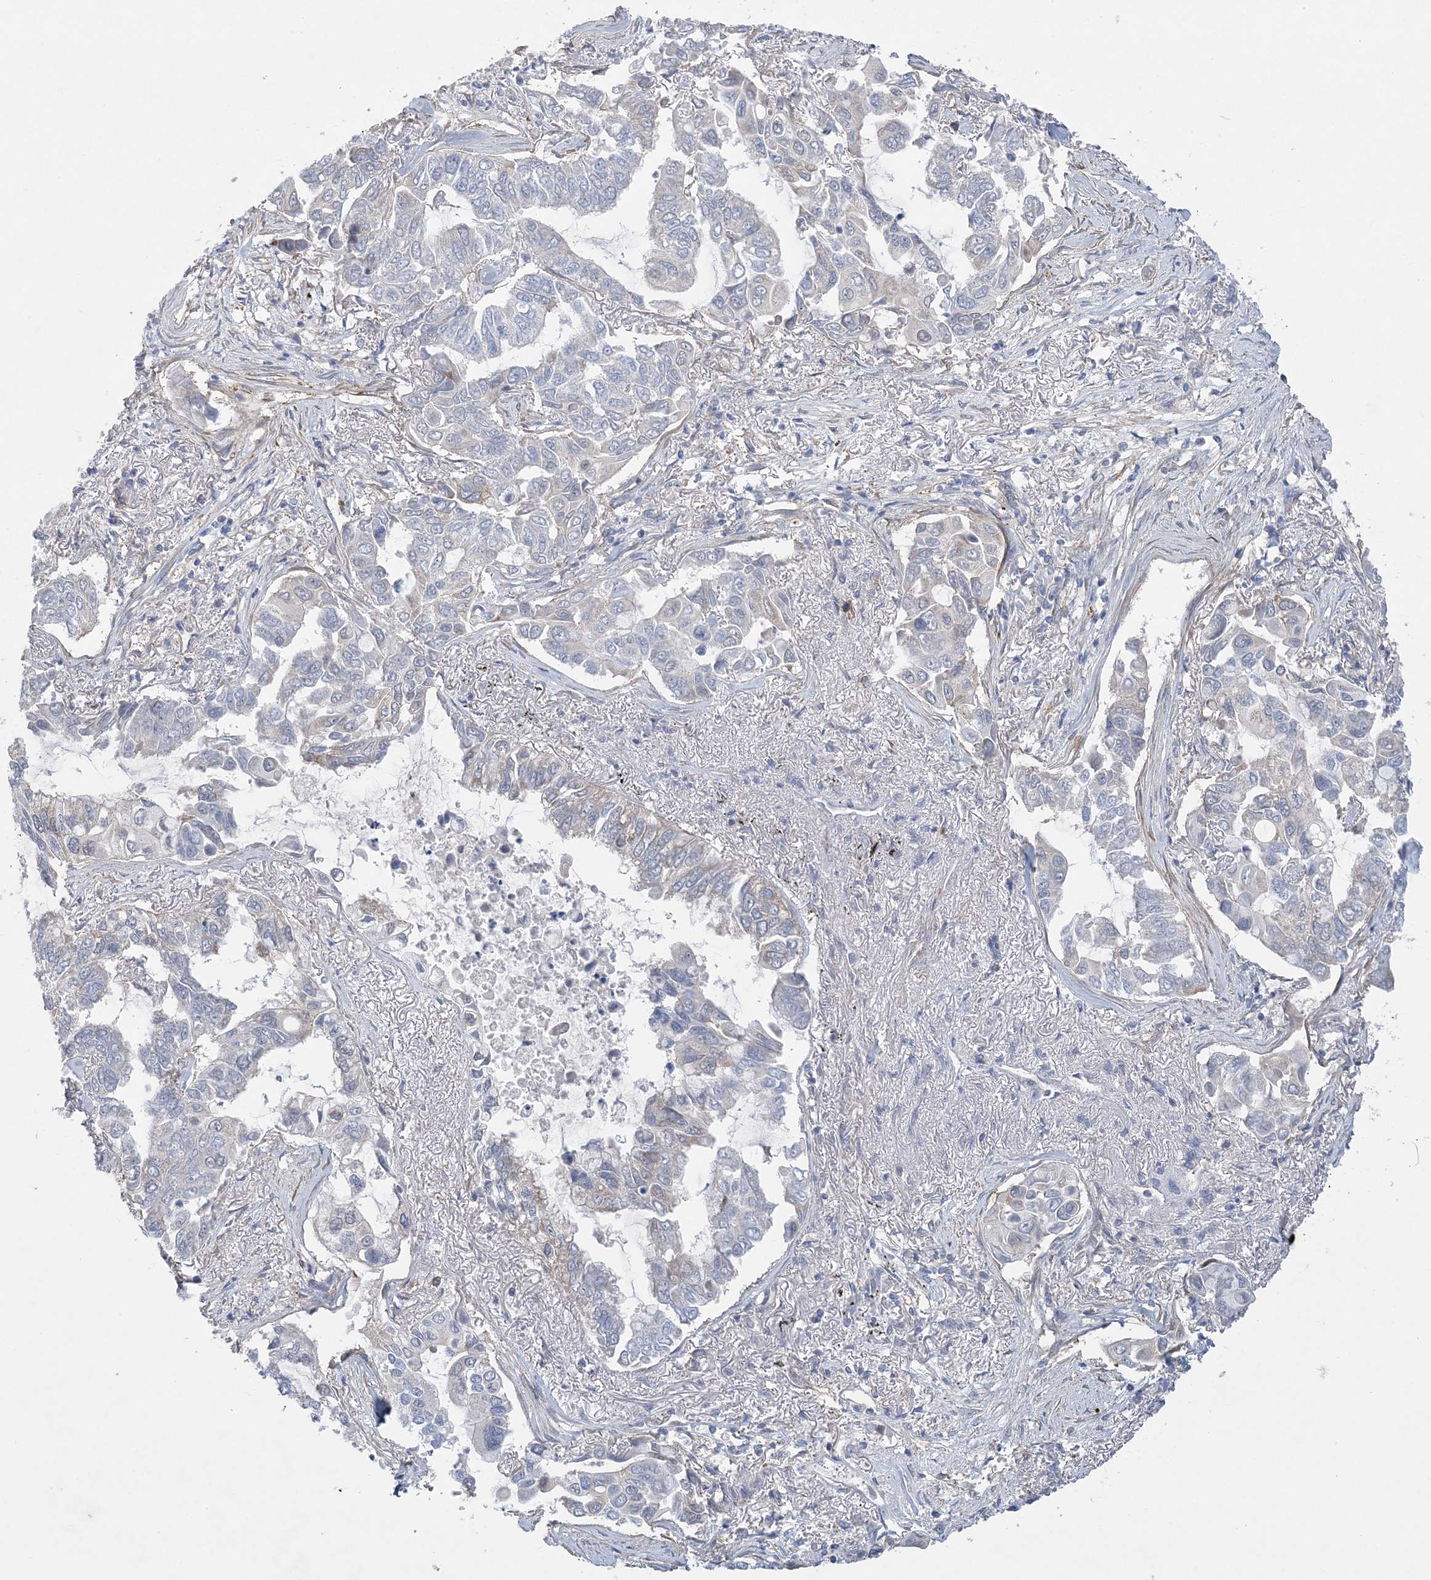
{"staining": {"intensity": "negative", "quantity": "none", "location": "none"}, "tissue": "lung cancer", "cell_type": "Tumor cells", "image_type": "cancer", "snomed": [{"axis": "morphology", "description": "Adenocarcinoma, NOS"}, {"axis": "topography", "description": "Lung"}], "caption": "DAB (3,3'-diaminobenzidine) immunohistochemical staining of adenocarcinoma (lung) reveals no significant positivity in tumor cells.", "gene": "MAP4K5", "patient": {"sex": "male", "age": 64}}